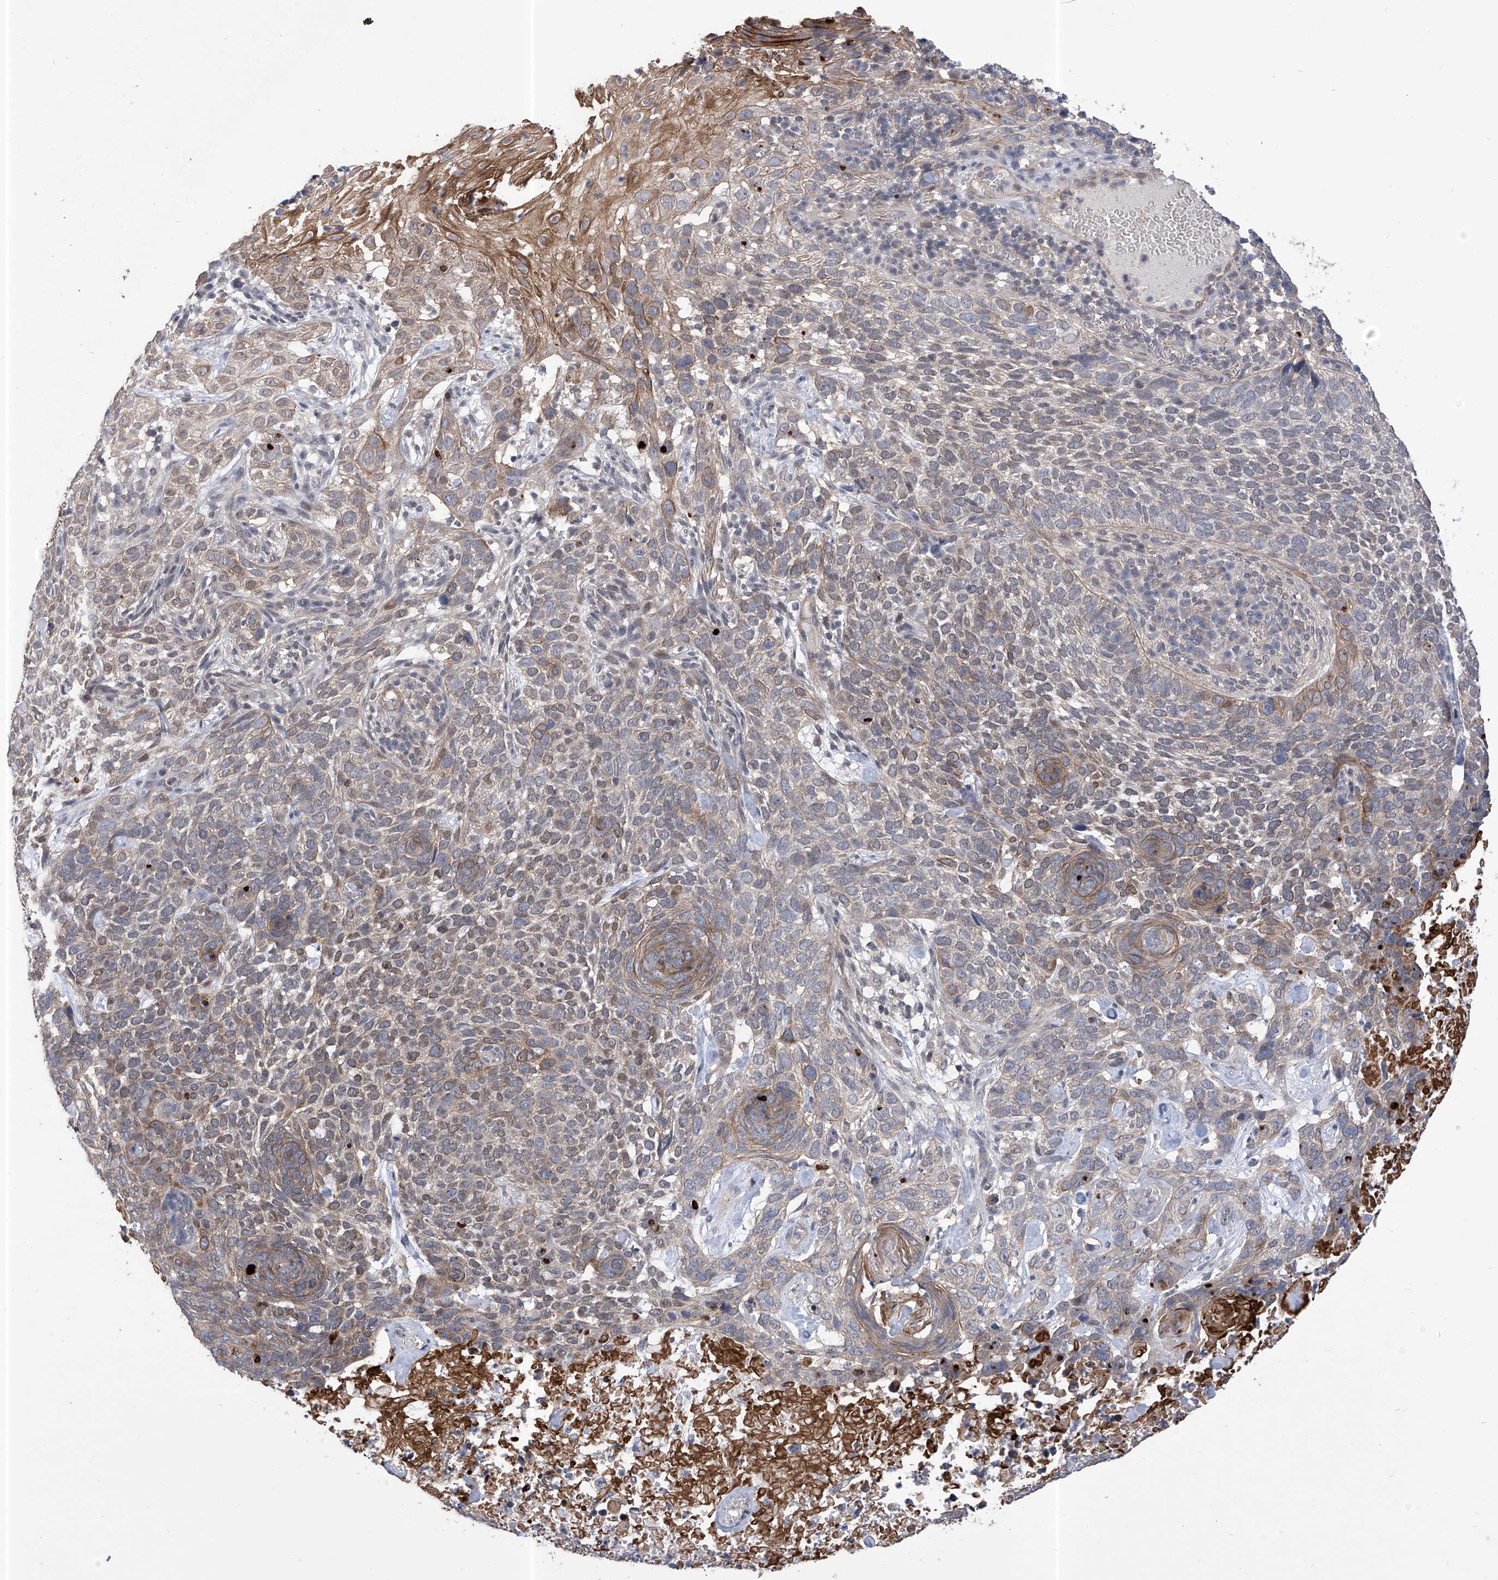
{"staining": {"intensity": "weak", "quantity": "25%-75%", "location": "cytoplasmic/membranous"}, "tissue": "skin cancer", "cell_type": "Tumor cells", "image_type": "cancer", "snomed": [{"axis": "morphology", "description": "Basal cell carcinoma"}, {"axis": "topography", "description": "Skin"}], "caption": "A brown stain labels weak cytoplasmic/membranous positivity of a protein in human skin cancer tumor cells. The protein of interest is shown in brown color, while the nuclei are stained blue.", "gene": "KIFC2", "patient": {"sex": "female", "age": 64}}